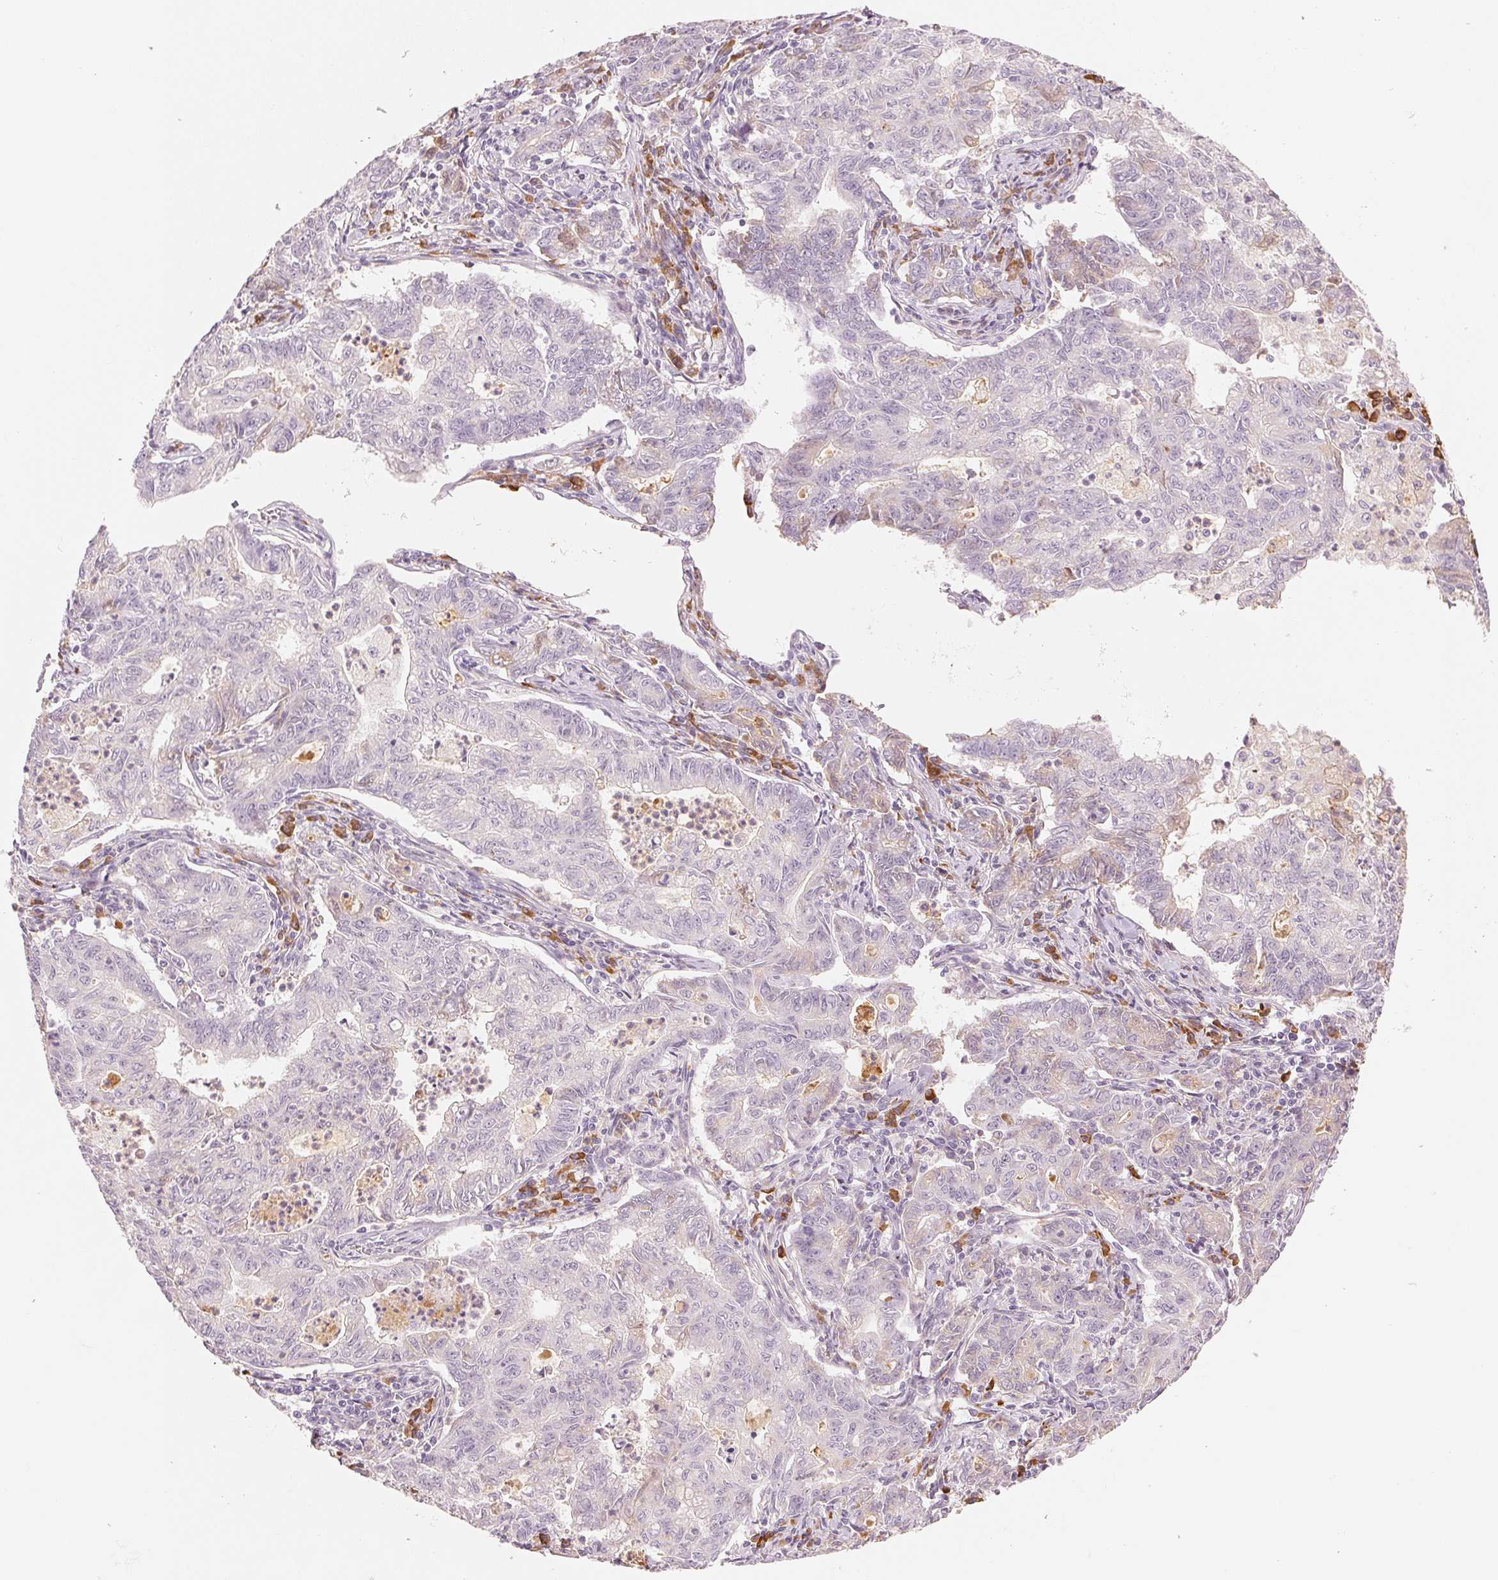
{"staining": {"intensity": "negative", "quantity": "none", "location": "none"}, "tissue": "stomach cancer", "cell_type": "Tumor cells", "image_type": "cancer", "snomed": [{"axis": "morphology", "description": "Adenocarcinoma, NOS"}, {"axis": "topography", "description": "Stomach, upper"}], "caption": "Immunohistochemistry image of neoplastic tissue: adenocarcinoma (stomach) stained with DAB (3,3'-diaminobenzidine) exhibits no significant protein expression in tumor cells.", "gene": "RMDN2", "patient": {"sex": "female", "age": 79}}